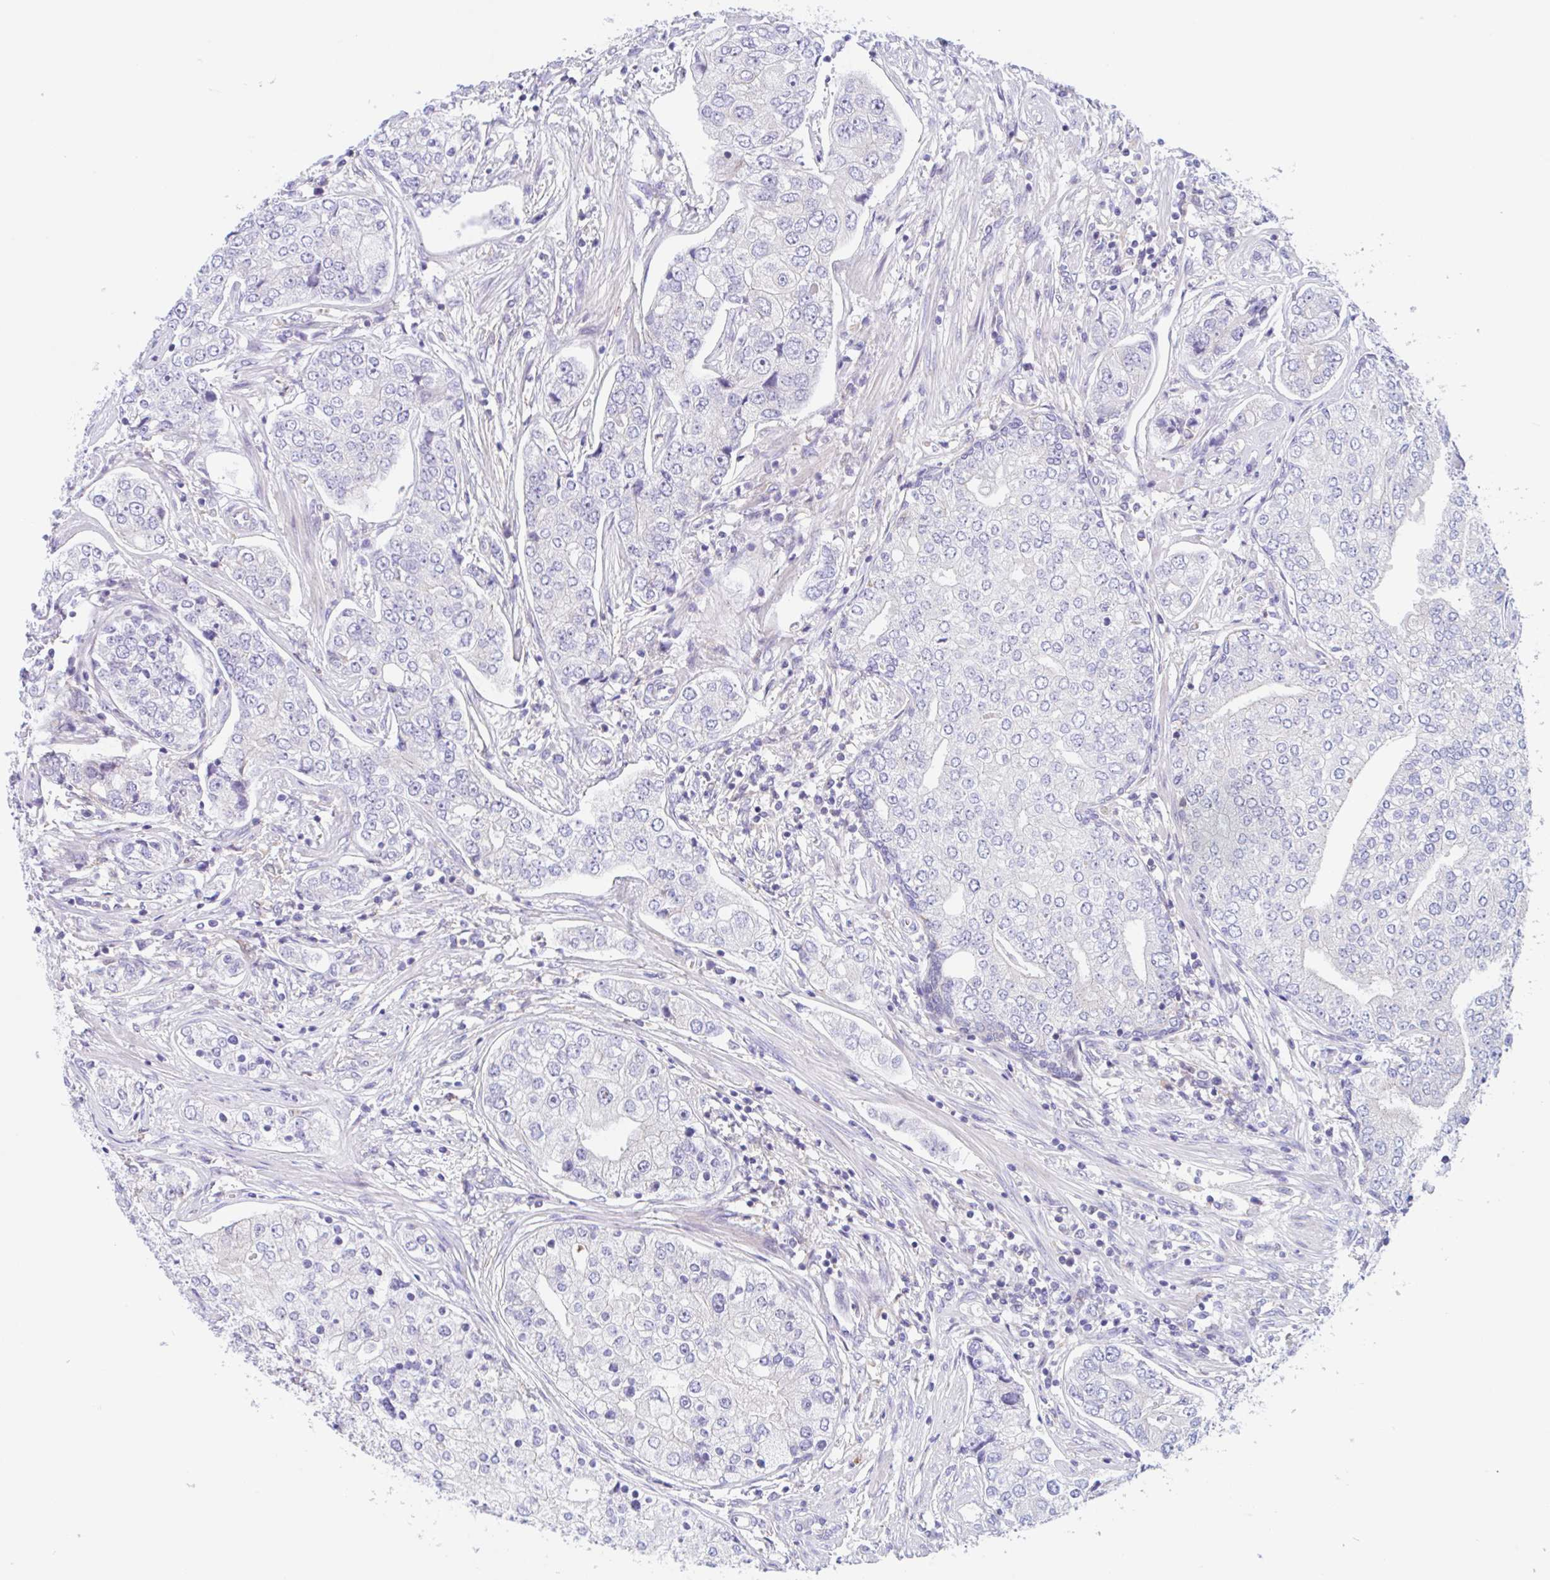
{"staining": {"intensity": "negative", "quantity": "none", "location": "none"}, "tissue": "prostate cancer", "cell_type": "Tumor cells", "image_type": "cancer", "snomed": [{"axis": "morphology", "description": "Adenocarcinoma, High grade"}, {"axis": "topography", "description": "Prostate"}], "caption": "Prostate cancer (adenocarcinoma (high-grade)) stained for a protein using immunohistochemistry reveals no staining tumor cells.", "gene": "TMEM86A", "patient": {"sex": "male", "age": 60}}